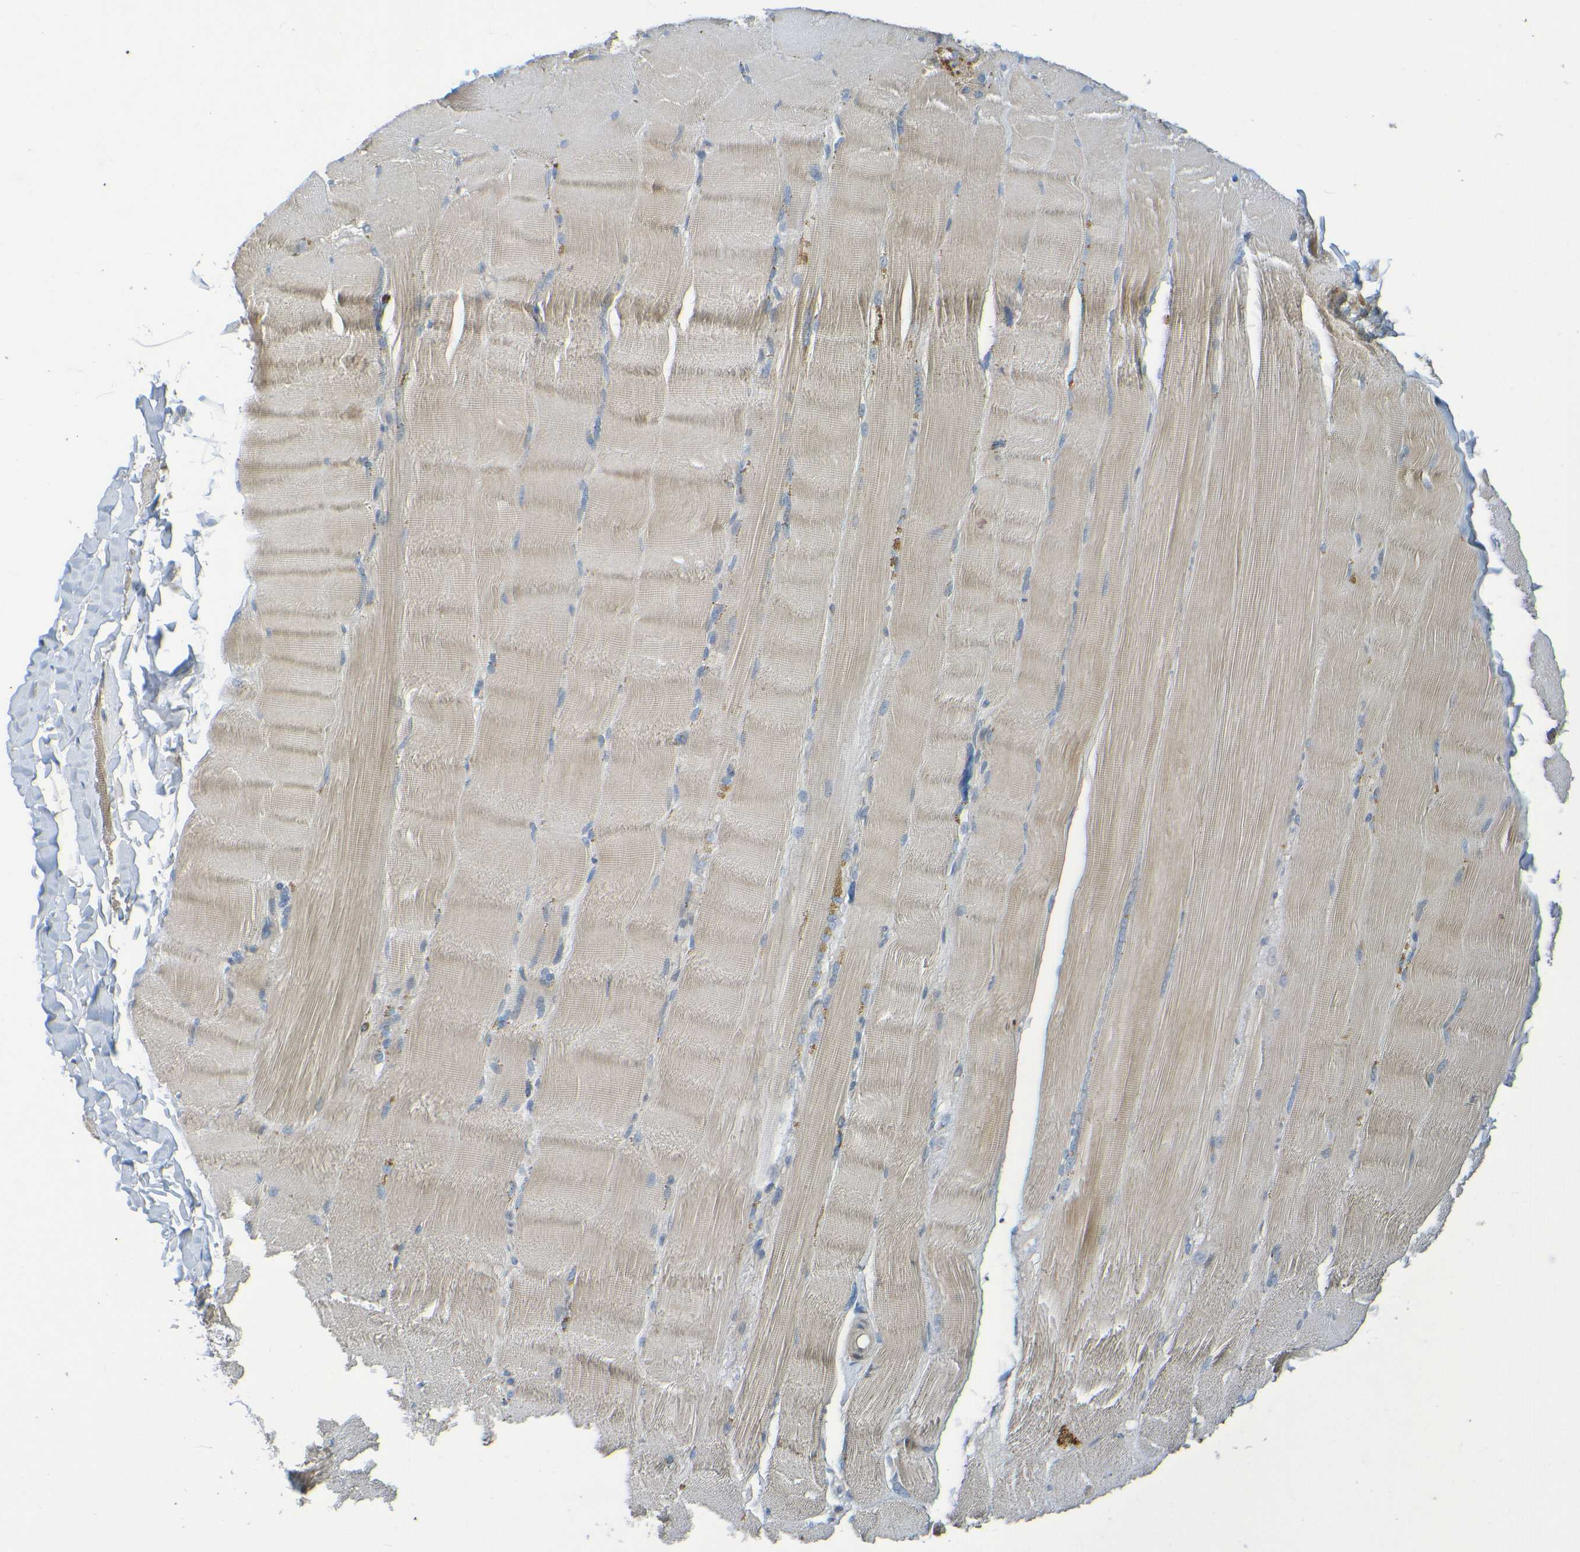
{"staining": {"intensity": "weak", "quantity": ">75%", "location": "cytoplasmic/membranous"}, "tissue": "skeletal muscle", "cell_type": "Myocytes", "image_type": "normal", "snomed": [{"axis": "morphology", "description": "Normal tissue, NOS"}, {"axis": "topography", "description": "Skin"}, {"axis": "topography", "description": "Skeletal muscle"}], "caption": "Immunohistochemistry (IHC) histopathology image of normal skeletal muscle: skeletal muscle stained using immunohistochemistry (IHC) reveals low levels of weak protein expression localized specifically in the cytoplasmic/membranous of myocytes, appearing as a cytoplasmic/membranous brown color.", "gene": "CYP4F2", "patient": {"sex": "male", "age": 83}}